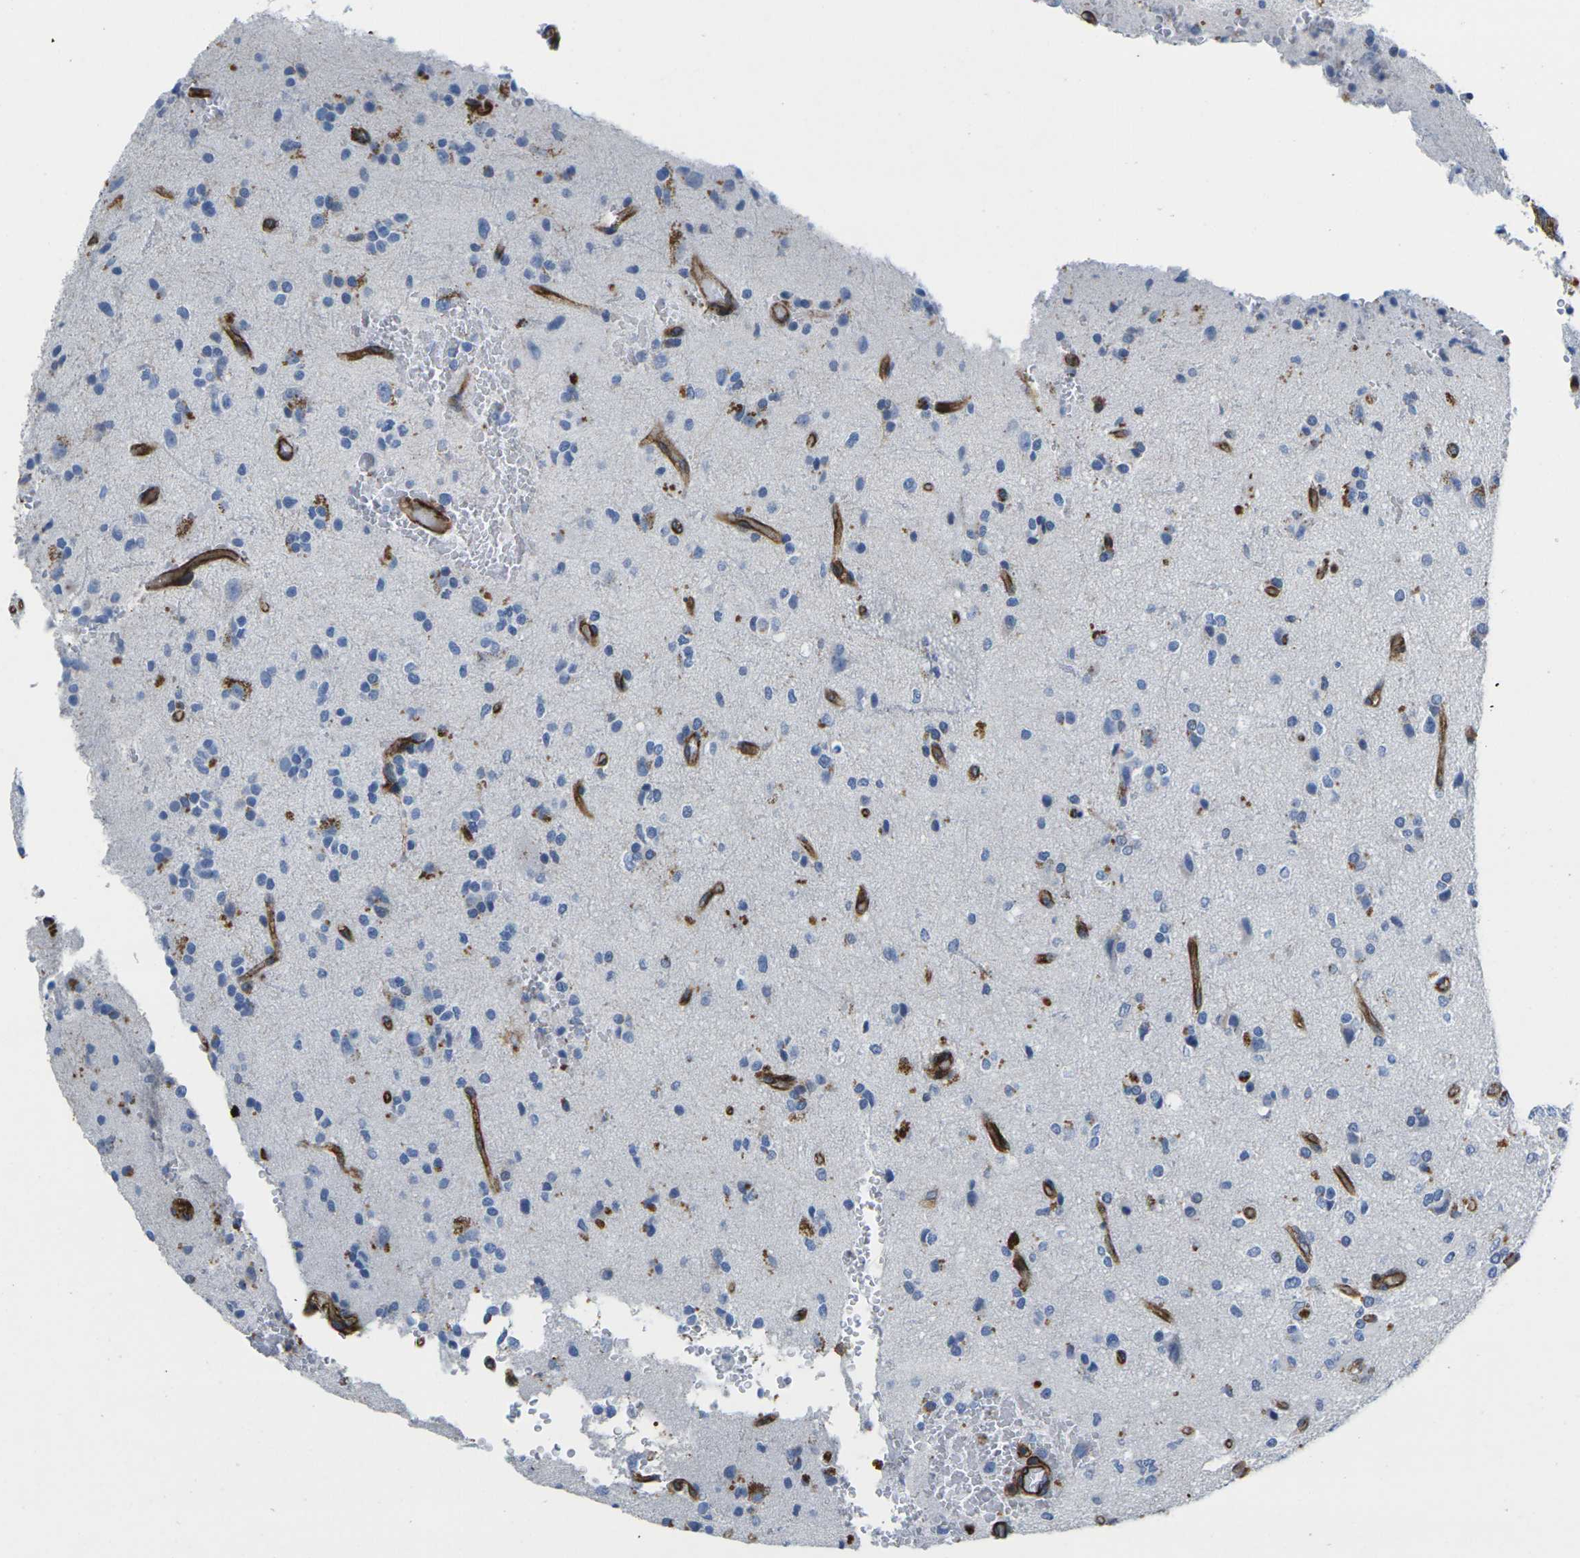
{"staining": {"intensity": "negative", "quantity": "none", "location": "none"}, "tissue": "glioma", "cell_type": "Tumor cells", "image_type": "cancer", "snomed": [{"axis": "morphology", "description": "Glioma, malignant, High grade"}, {"axis": "topography", "description": "Brain"}], "caption": "Immunohistochemistry image of neoplastic tissue: human glioma stained with DAB shows no significant protein staining in tumor cells.", "gene": "IQGAP1", "patient": {"sex": "male", "age": 47}}